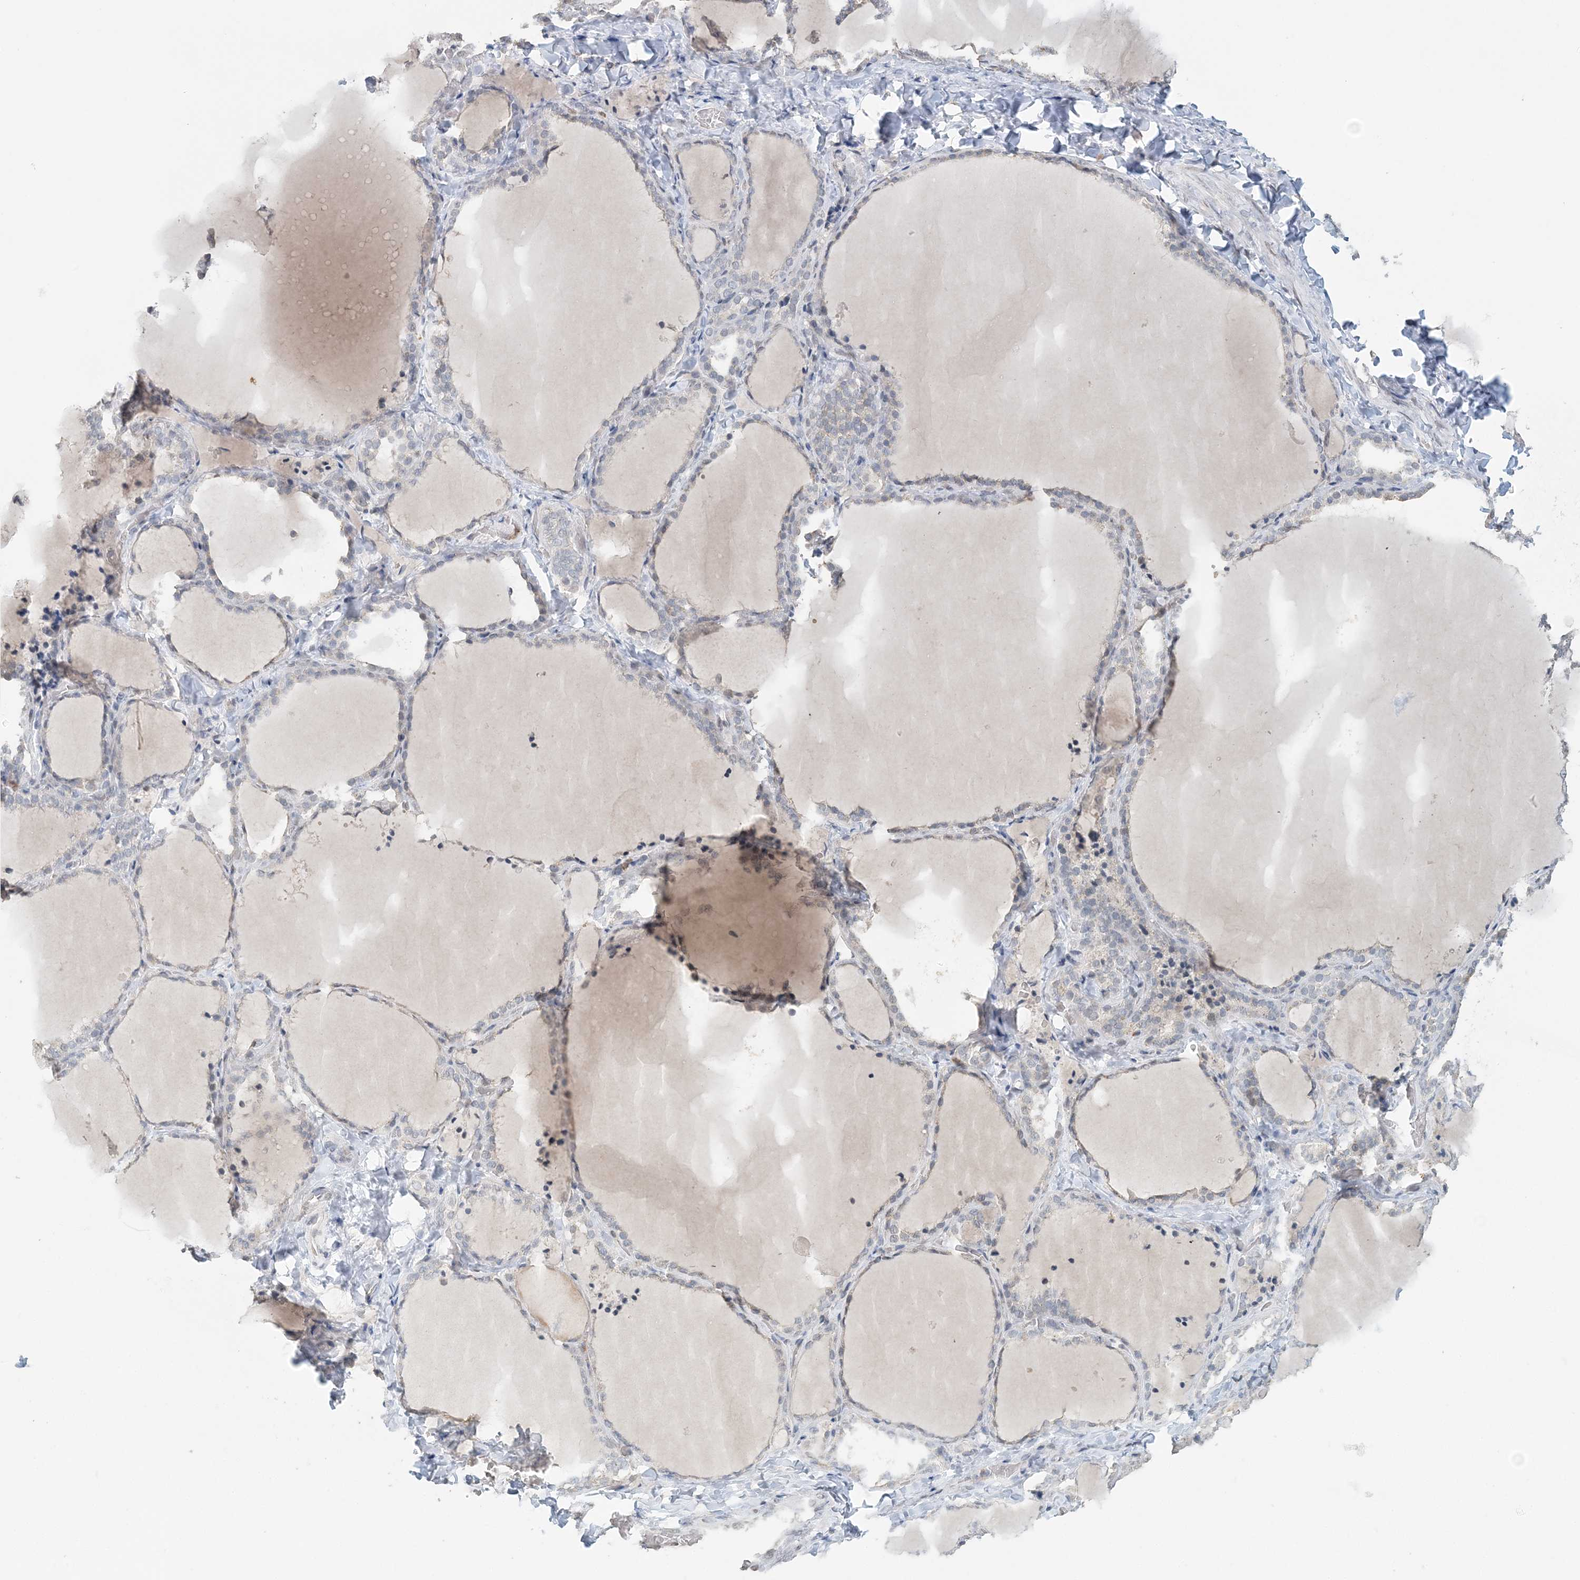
{"staining": {"intensity": "negative", "quantity": "none", "location": "none"}, "tissue": "thyroid gland", "cell_type": "Glandular cells", "image_type": "normal", "snomed": [{"axis": "morphology", "description": "Normal tissue, NOS"}, {"axis": "topography", "description": "Thyroid gland"}], "caption": "Immunohistochemistry image of normal human thyroid gland stained for a protein (brown), which exhibits no staining in glandular cells. Brightfield microscopy of immunohistochemistry (IHC) stained with DAB (brown) and hematoxylin (blue), captured at high magnification.", "gene": "FAM110A", "patient": {"sex": "female", "age": 22}}